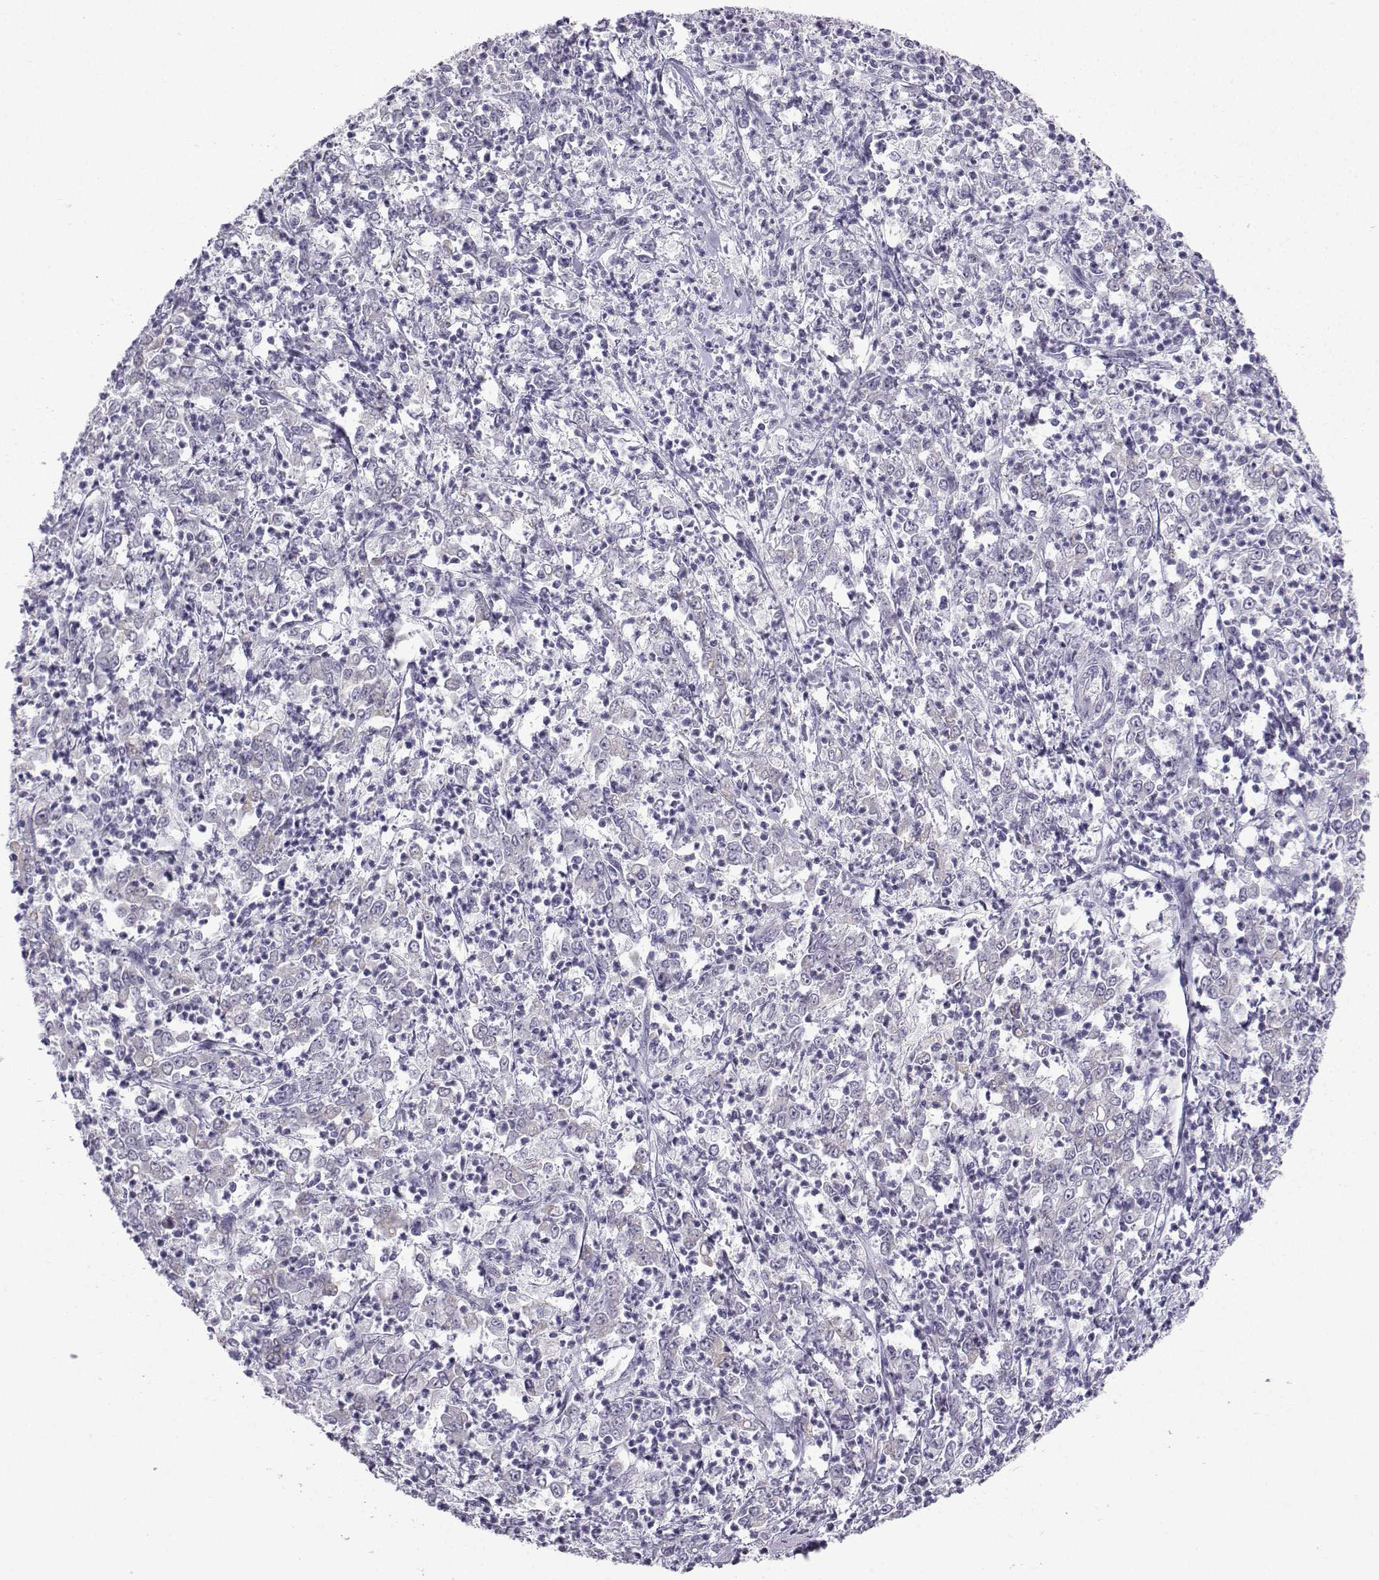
{"staining": {"intensity": "negative", "quantity": "none", "location": "none"}, "tissue": "stomach cancer", "cell_type": "Tumor cells", "image_type": "cancer", "snomed": [{"axis": "morphology", "description": "Adenocarcinoma, NOS"}, {"axis": "topography", "description": "Stomach, lower"}], "caption": "An image of stomach adenocarcinoma stained for a protein displays no brown staining in tumor cells.", "gene": "CFAP53", "patient": {"sex": "female", "age": 71}}